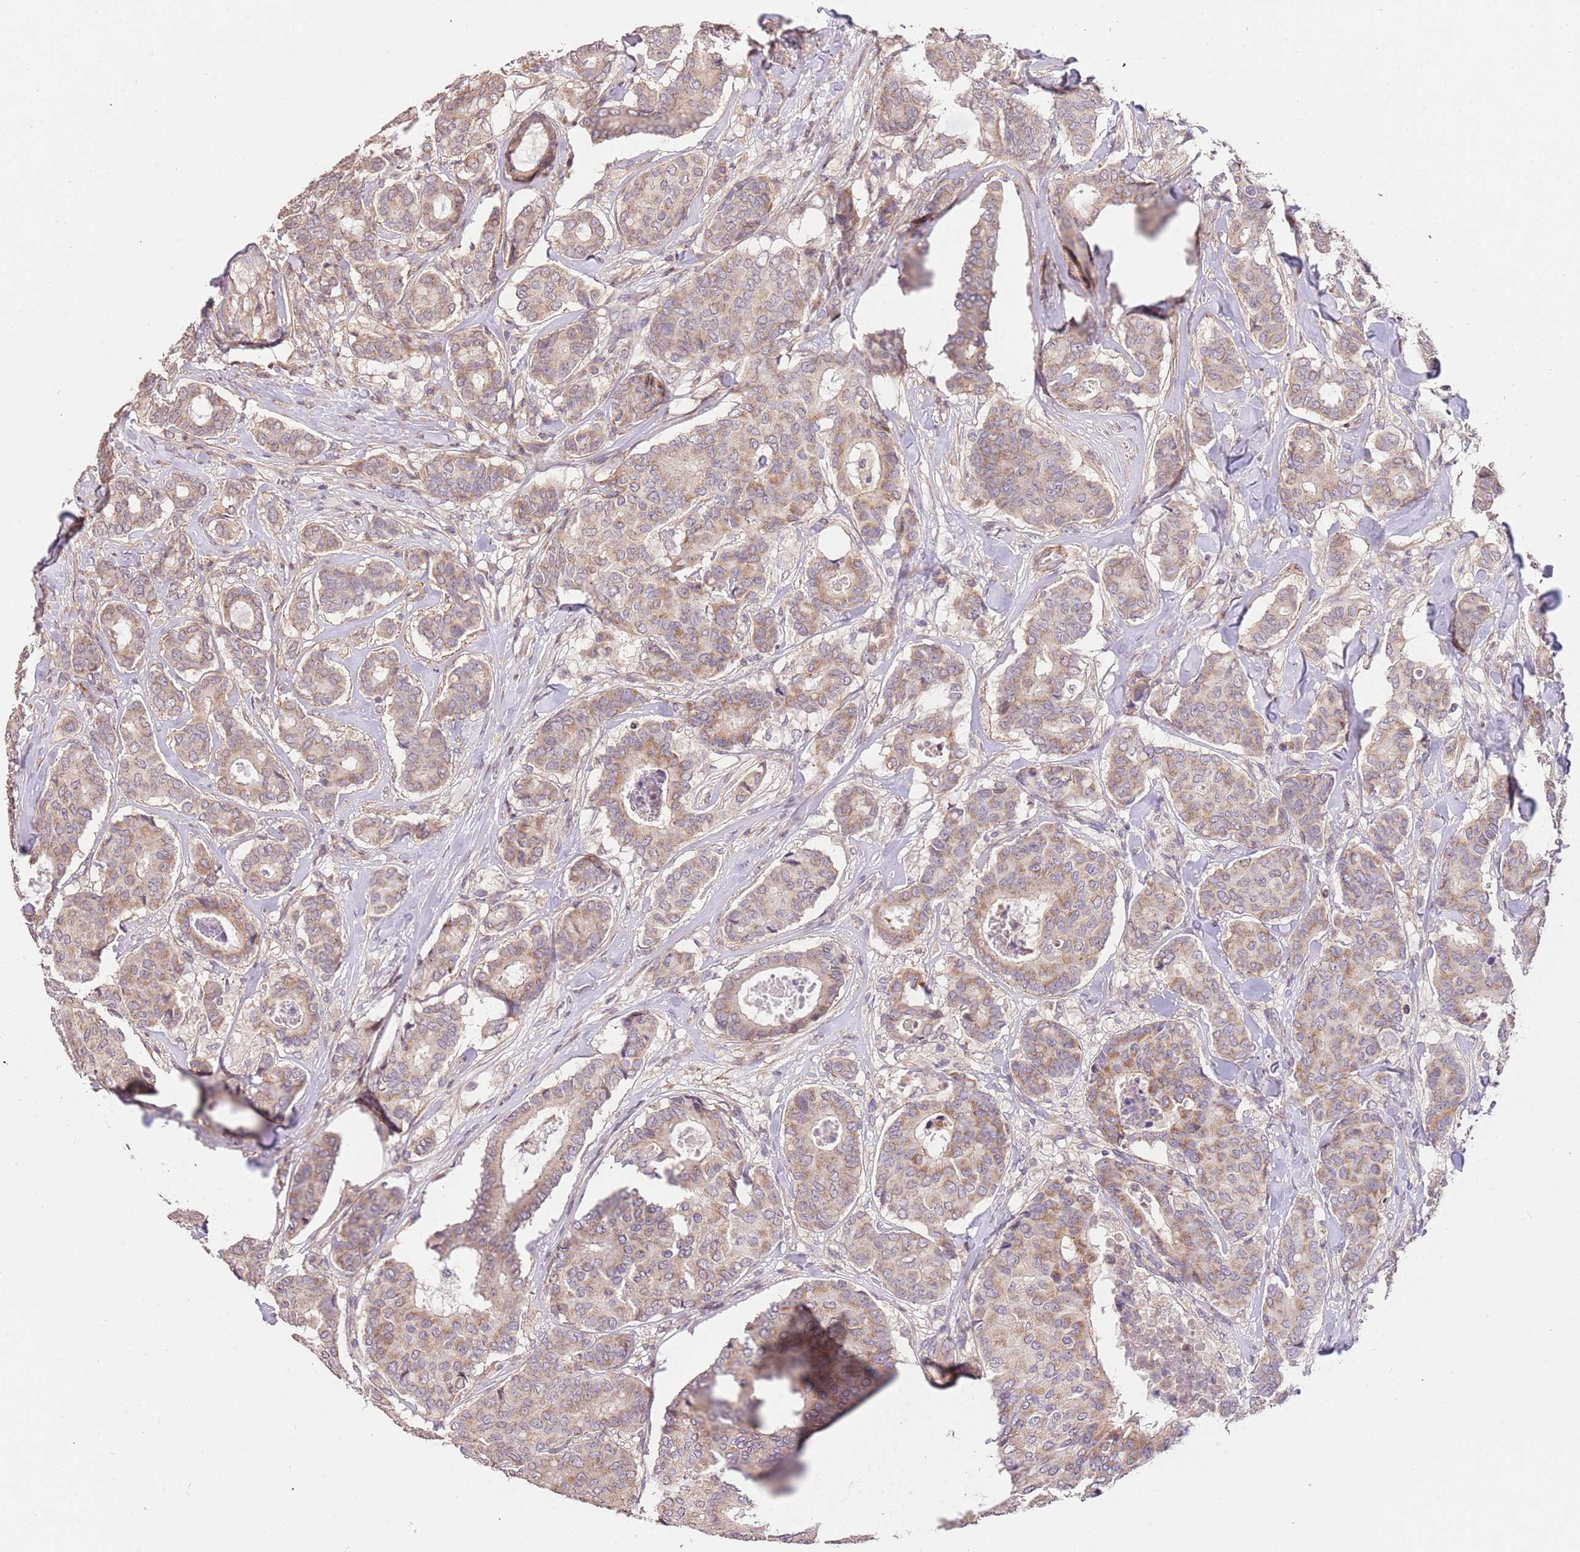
{"staining": {"intensity": "weak", "quantity": ">75%", "location": "cytoplasmic/membranous"}, "tissue": "breast cancer", "cell_type": "Tumor cells", "image_type": "cancer", "snomed": [{"axis": "morphology", "description": "Duct carcinoma"}, {"axis": "topography", "description": "Breast"}], "caption": "Breast intraductal carcinoma stained for a protein demonstrates weak cytoplasmic/membranous positivity in tumor cells.", "gene": "SLC16A4", "patient": {"sex": "female", "age": 75}}